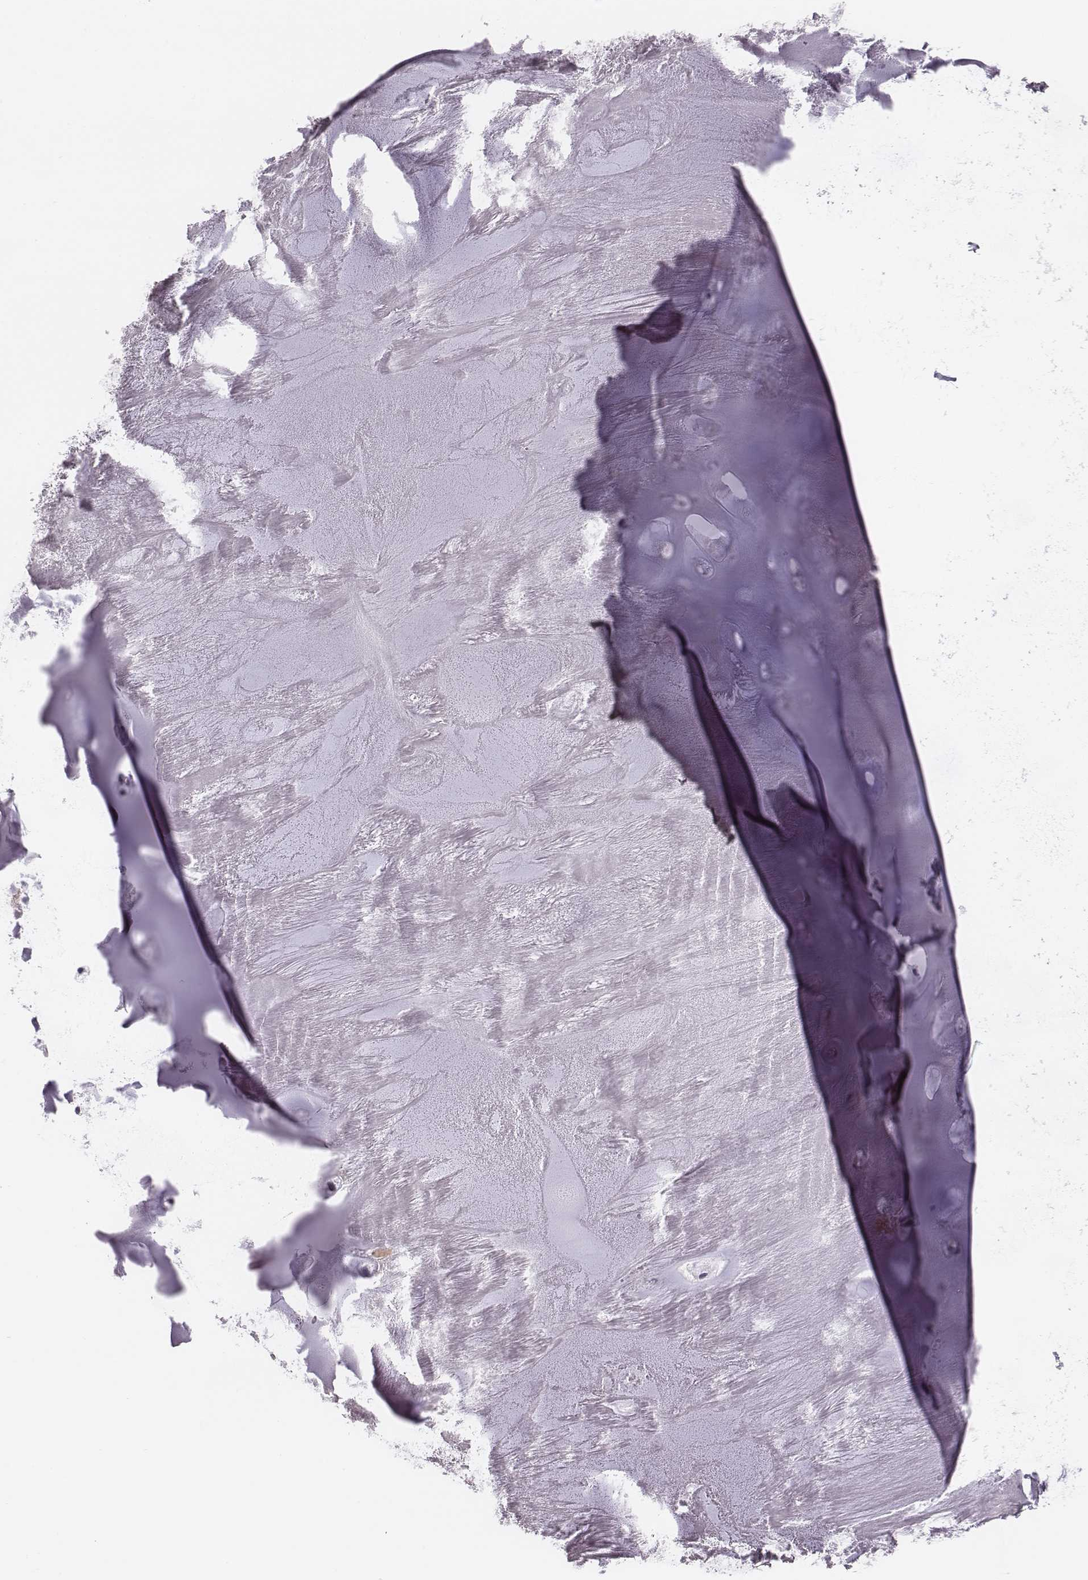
{"staining": {"intensity": "negative", "quantity": "none", "location": "none"}, "tissue": "adipose tissue", "cell_type": "Adipocytes", "image_type": "normal", "snomed": [{"axis": "morphology", "description": "Normal tissue, NOS"}, {"axis": "morphology", "description": "Squamous cell carcinoma, NOS"}, {"axis": "topography", "description": "Cartilage tissue"}, {"axis": "topography", "description": "Lung"}], "caption": "Immunohistochemistry (IHC) micrograph of benign adipose tissue: adipose tissue stained with DAB (3,3'-diaminobenzidine) reveals no significant protein positivity in adipocytes. (DAB immunohistochemistry visualized using brightfield microscopy, high magnification).", "gene": "CSH1", "patient": {"sex": "male", "age": 66}}